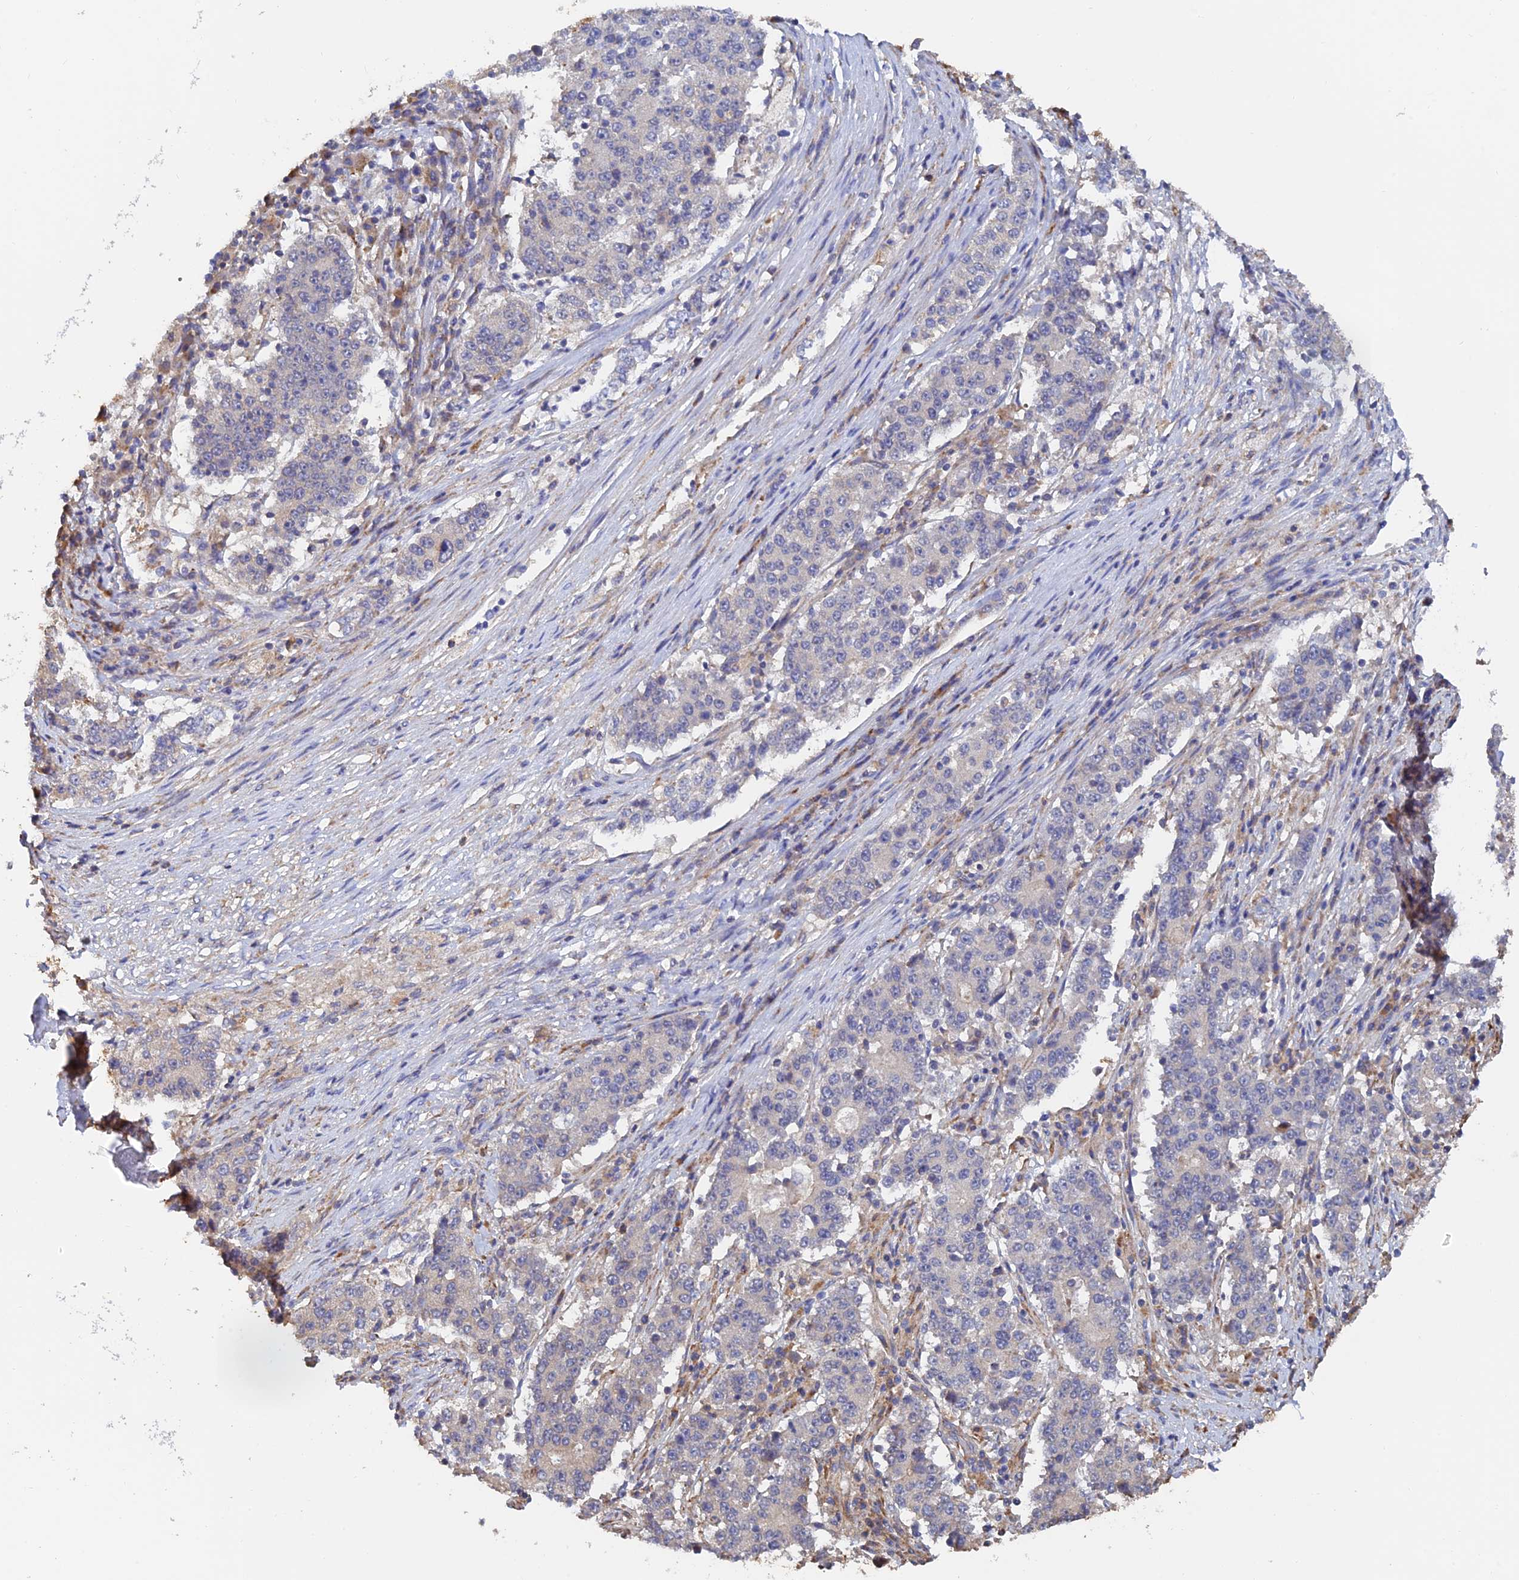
{"staining": {"intensity": "negative", "quantity": "none", "location": "none"}, "tissue": "stomach cancer", "cell_type": "Tumor cells", "image_type": "cancer", "snomed": [{"axis": "morphology", "description": "Adenocarcinoma, NOS"}, {"axis": "topography", "description": "Stomach"}], "caption": "Tumor cells are negative for brown protein staining in adenocarcinoma (stomach).", "gene": "WBP11", "patient": {"sex": "male", "age": 59}}